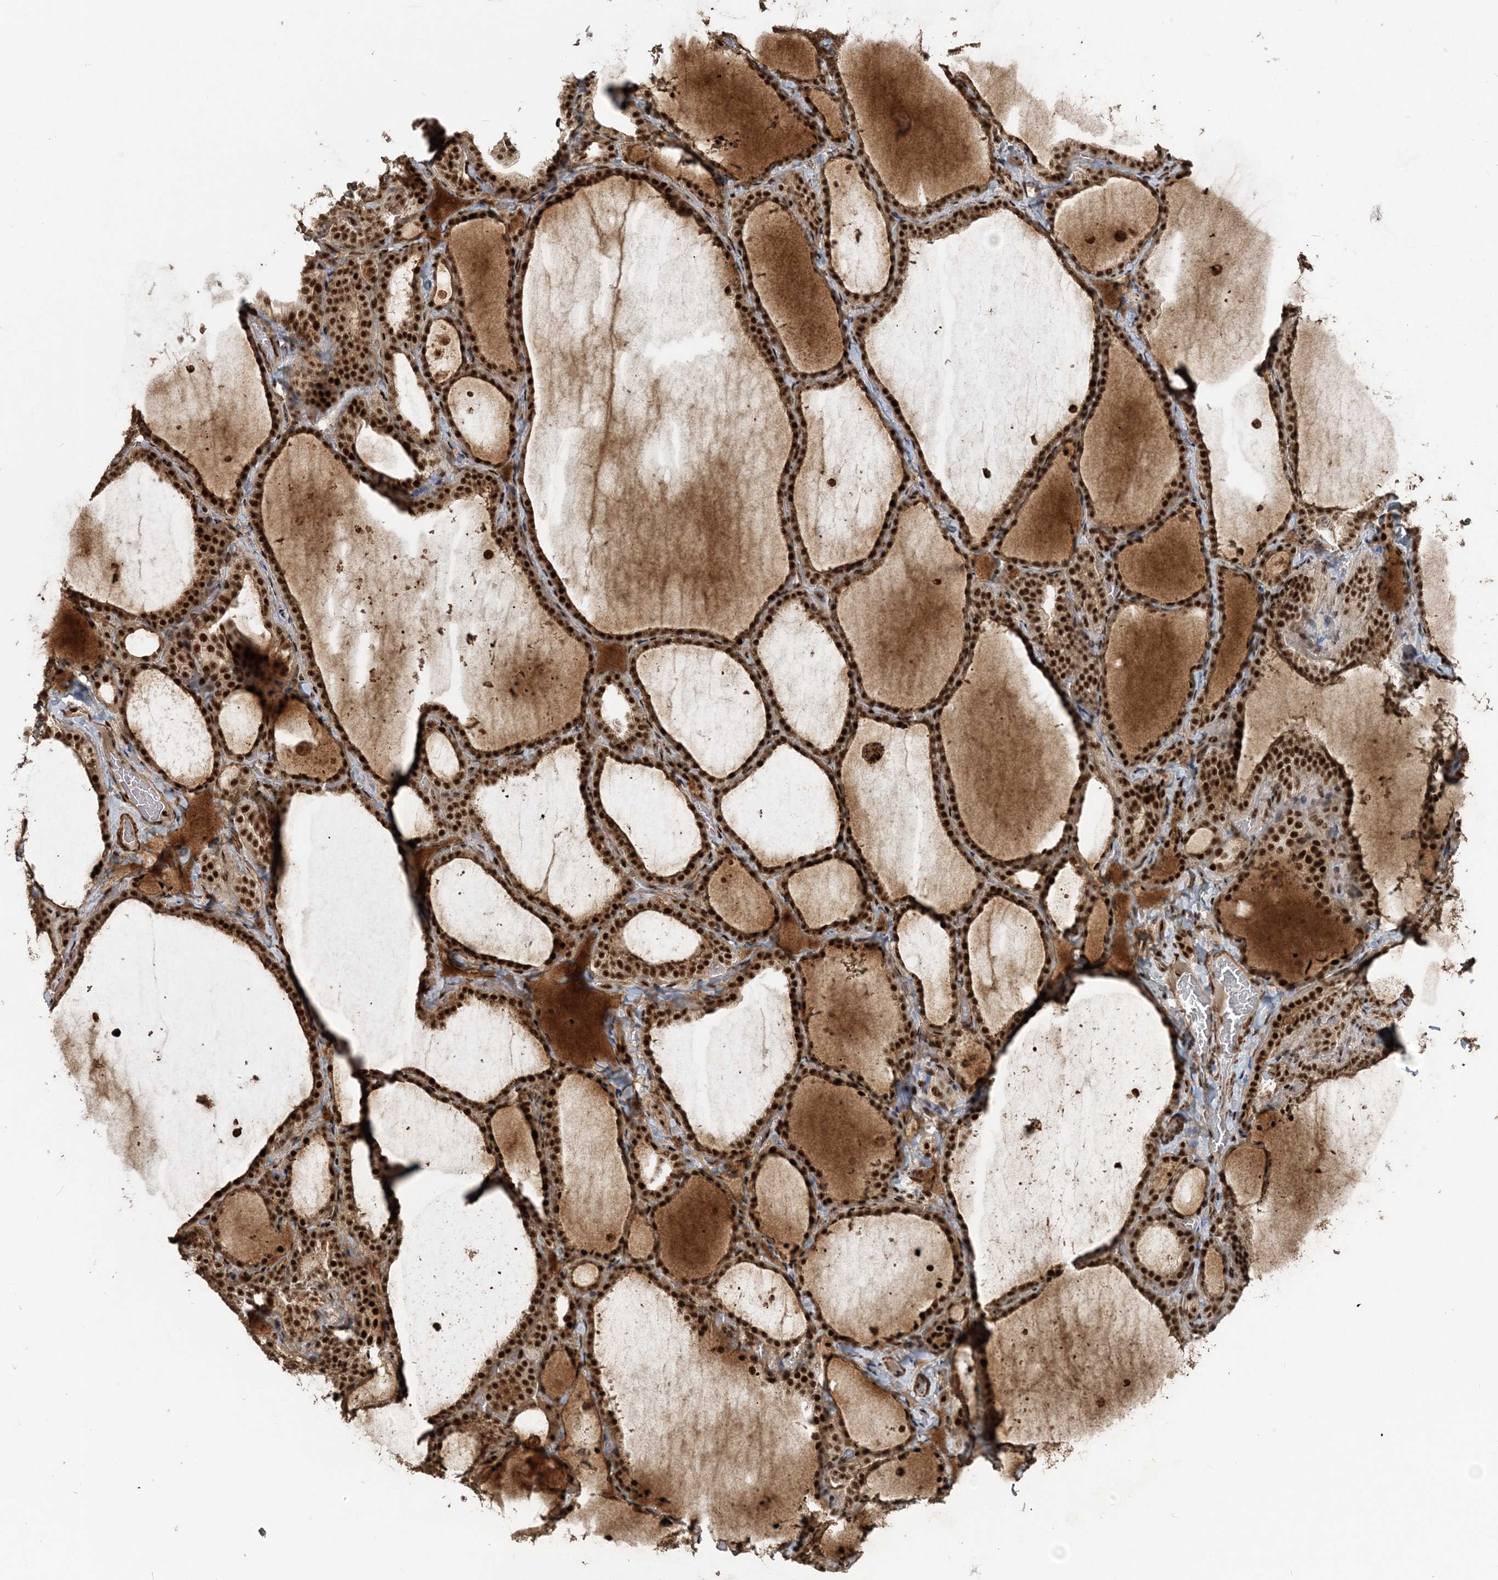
{"staining": {"intensity": "strong", "quantity": ">75%", "location": "nuclear"}, "tissue": "thyroid gland", "cell_type": "Glandular cells", "image_type": "normal", "snomed": [{"axis": "morphology", "description": "Normal tissue, NOS"}, {"axis": "topography", "description": "Thyroid gland"}], "caption": "IHC of unremarkable thyroid gland reveals high levels of strong nuclear staining in approximately >75% of glandular cells.", "gene": "EXOSC8", "patient": {"sex": "female", "age": 22}}